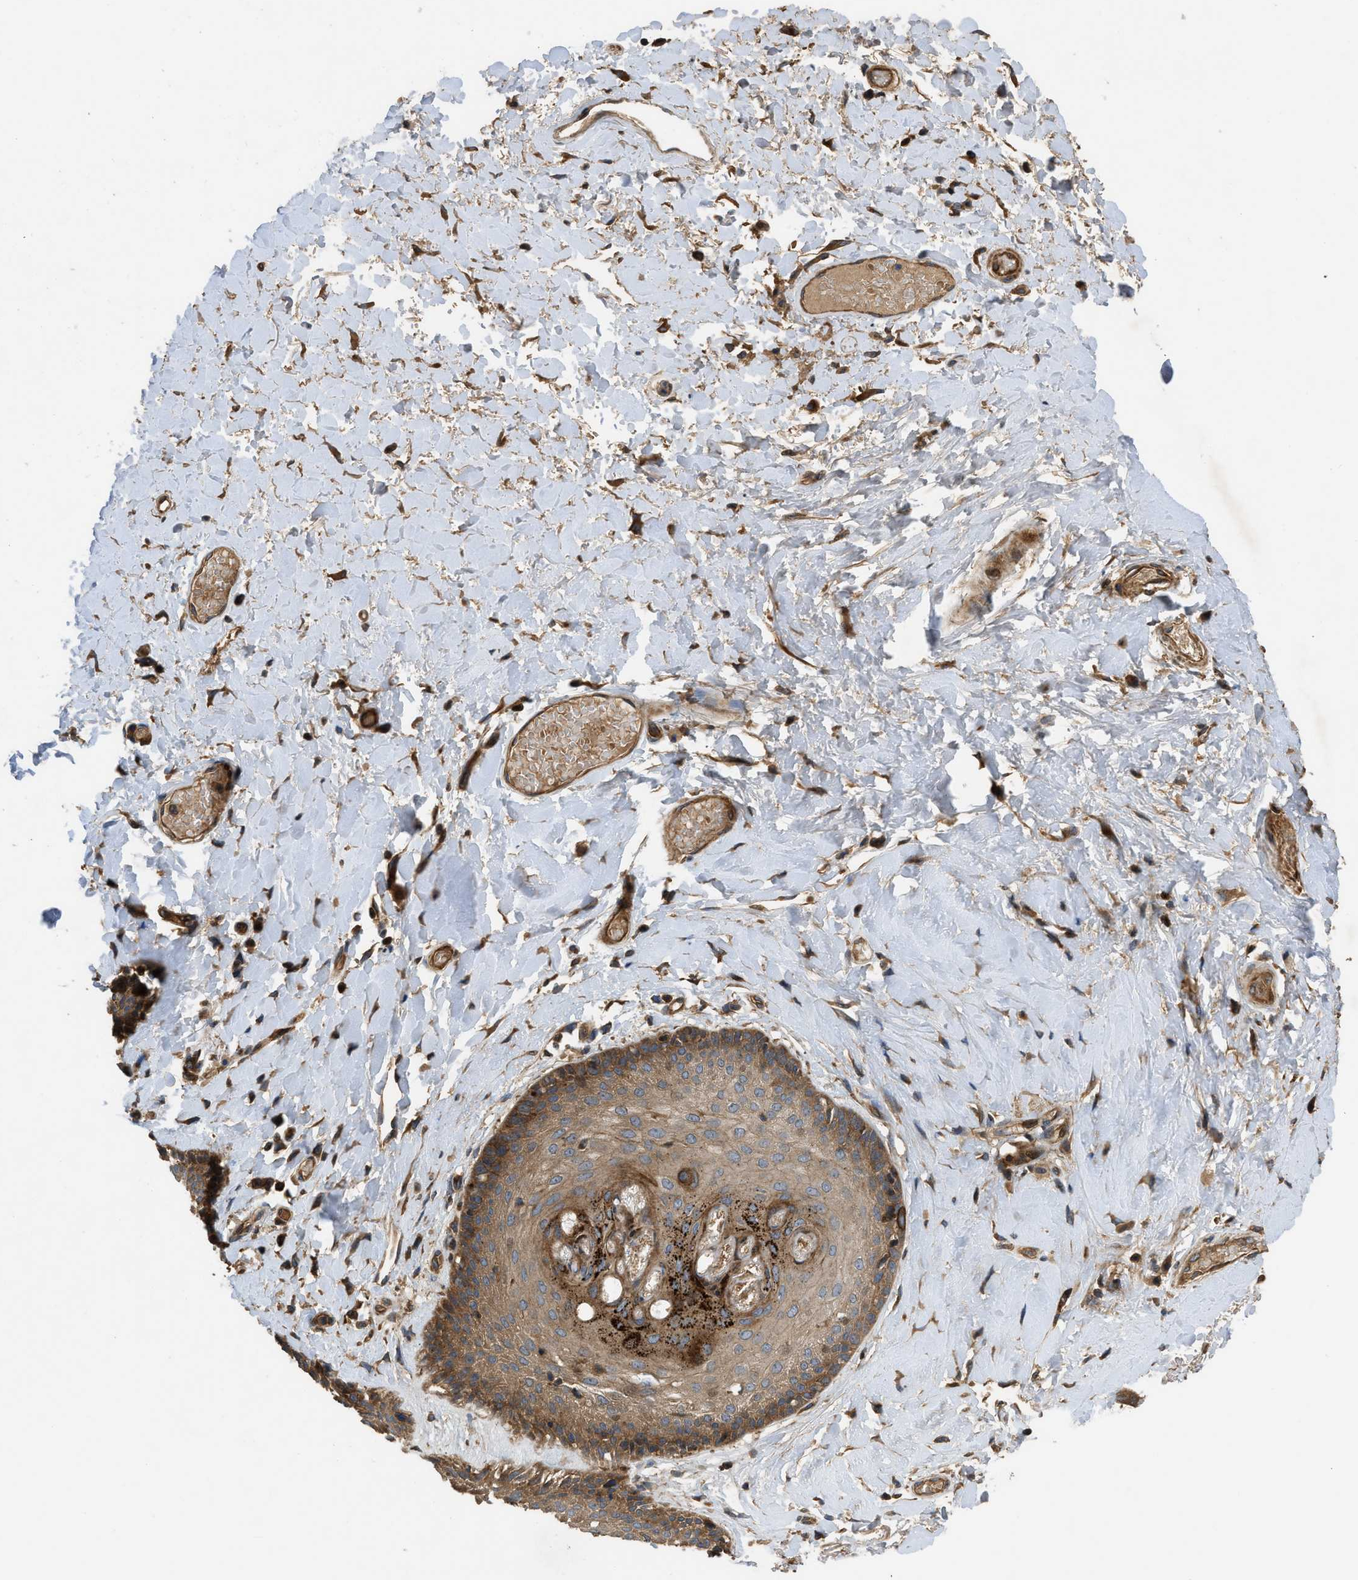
{"staining": {"intensity": "strong", "quantity": "25%-75%", "location": "cytoplasmic/membranous"}, "tissue": "skin", "cell_type": "Epidermal cells", "image_type": "normal", "snomed": [{"axis": "morphology", "description": "Normal tissue, NOS"}, {"axis": "topography", "description": "Anal"}], "caption": "Epidermal cells demonstrate high levels of strong cytoplasmic/membranous expression in approximately 25%-75% of cells in normal skin. (Stains: DAB (3,3'-diaminobenzidine) in brown, nuclei in blue, Microscopy: brightfield microscopy at high magnification).", "gene": "CNNM3", "patient": {"sex": "male", "age": 69}}